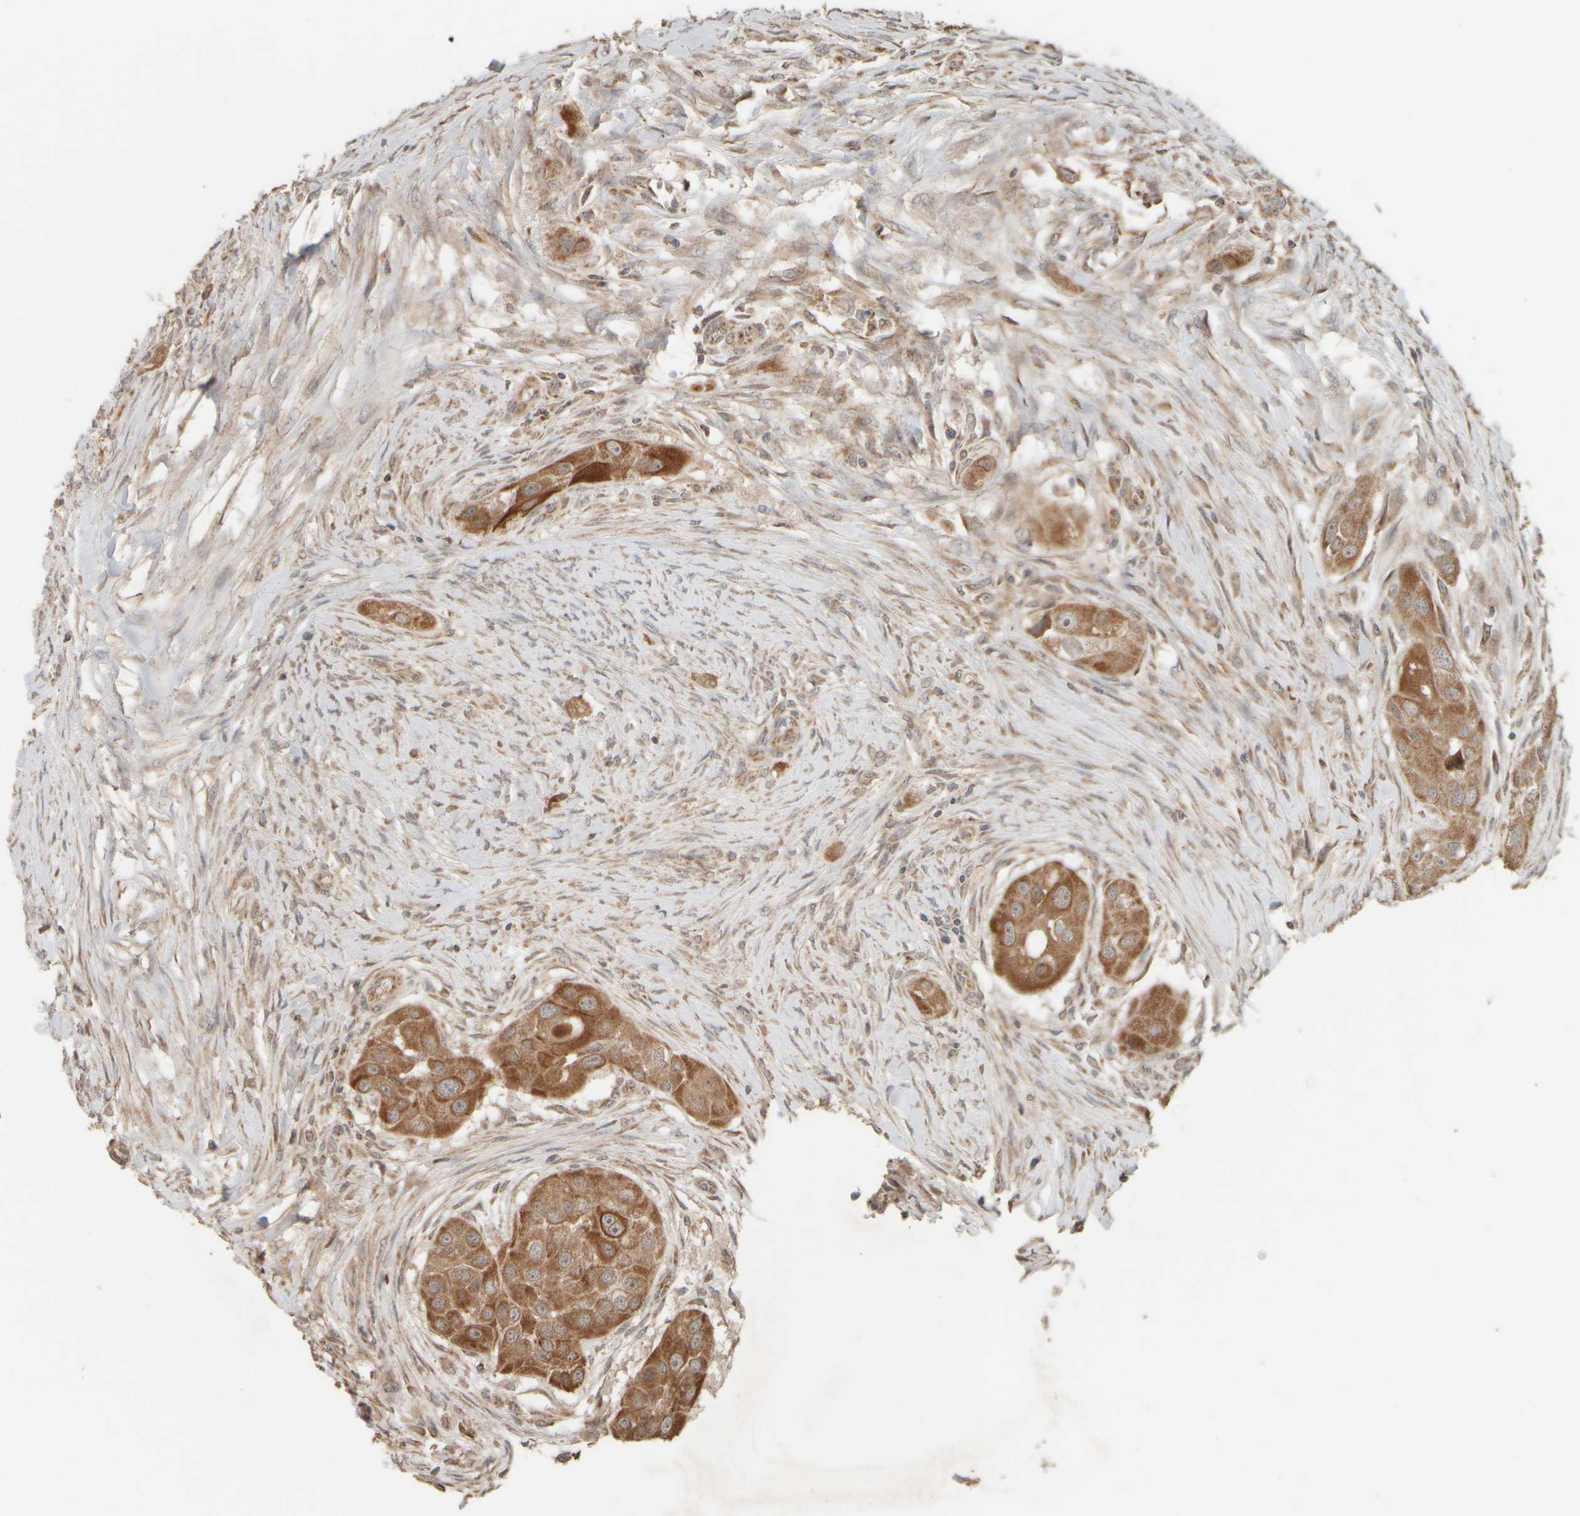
{"staining": {"intensity": "moderate", "quantity": ">75%", "location": "cytoplasmic/membranous"}, "tissue": "head and neck cancer", "cell_type": "Tumor cells", "image_type": "cancer", "snomed": [{"axis": "morphology", "description": "Normal tissue, NOS"}, {"axis": "morphology", "description": "Squamous cell carcinoma, NOS"}, {"axis": "topography", "description": "Skeletal muscle"}, {"axis": "topography", "description": "Head-Neck"}], "caption": "IHC (DAB (3,3'-diaminobenzidine)) staining of human head and neck cancer shows moderate cytoplasmic/membranous protein expression in approximately >75% of tumor cells.", "gene": "EIF2B3", "patient": {"sex": "male", "age": 51}}